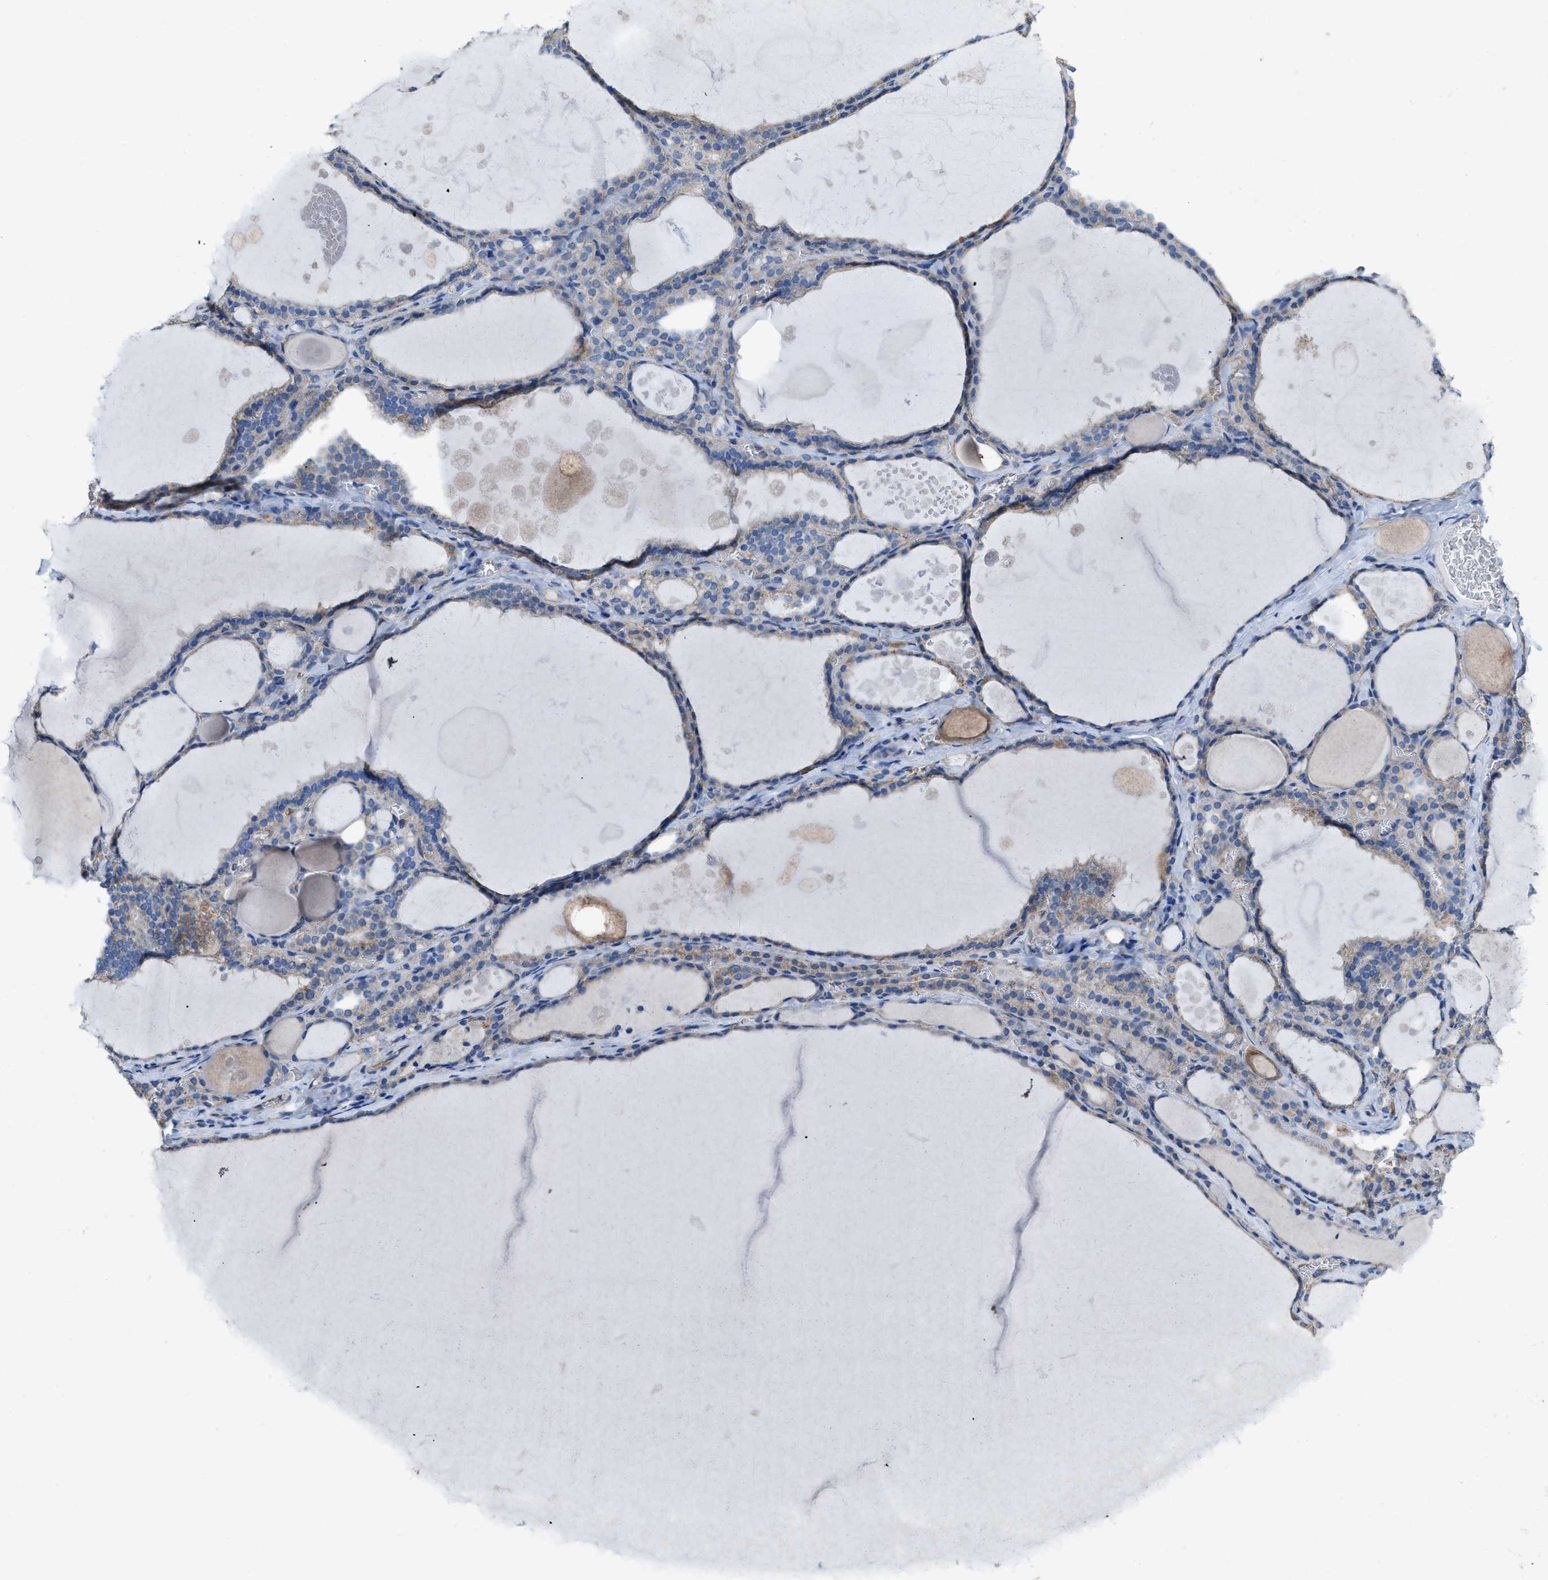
{"staining": {"intensity": "weak", "quantity": "25%-75%", "location": "cytoplasmic/membranous"}, "tissue": "thyroid gland", "cell_type": "Glandular cells", "image_type": "normal", "snomed": [{"axis": "morphology", "description": "Normal tissue, NOS"}, {"axis": "topography", "description": "Thyroid gland"}], "caption": "Brown immunohistochemical staining in normal human thyroid gland shows weak cytoplasmic/membranous positivity in approximately 25%-75% of glandular cells.", "gene": "DOLPP1", "patient": {"sex": "male", "age": 56}}